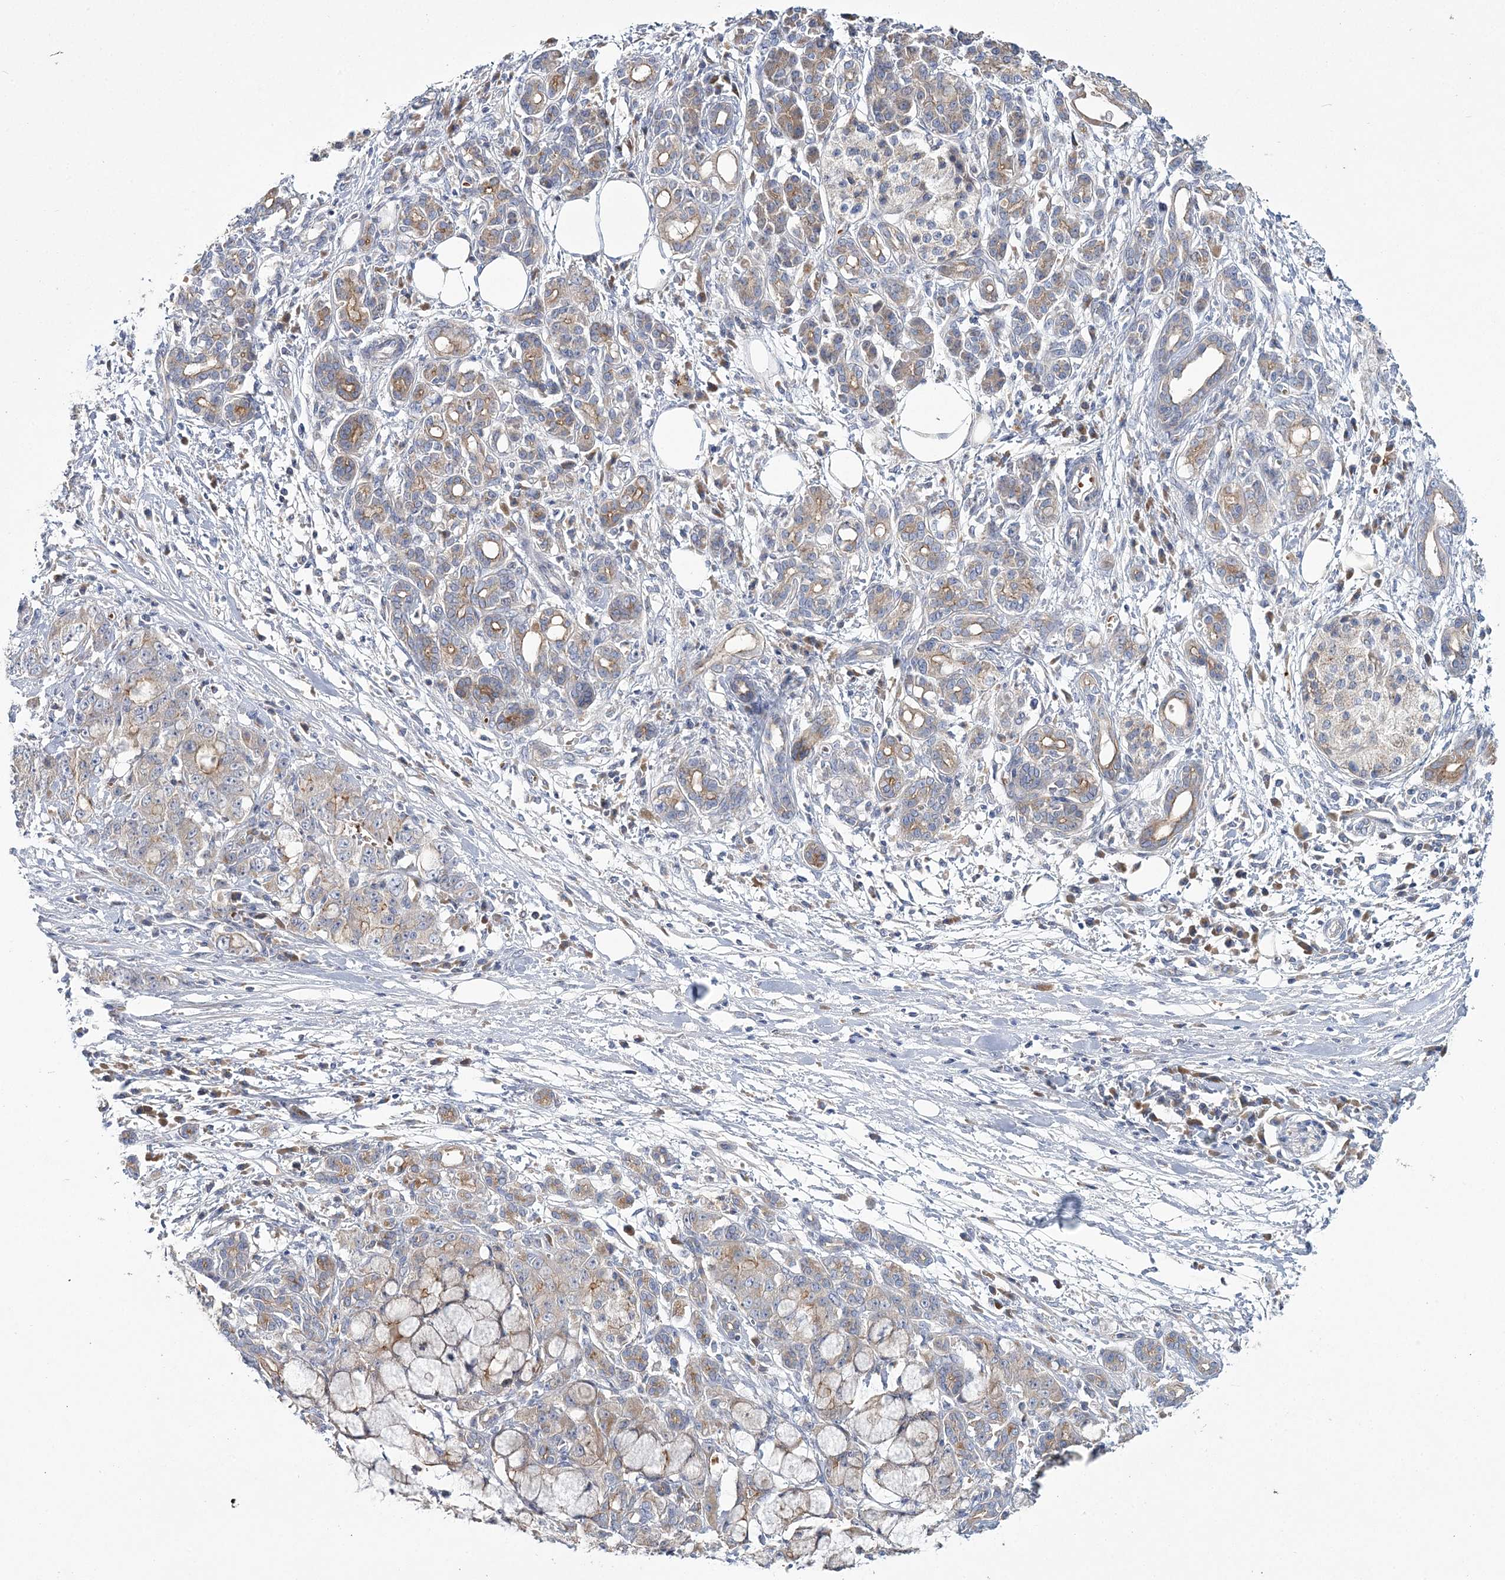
{"staining": {"intensity": "moderate", "quantity": "<25%", "location": "cytoplasmic/membranous"}, "tissue": "pancreatic cancer", "cell_type": "Tumor cells", "image_type": "cancer", "snomed": [{"axis": "morphology", "description": "Adenocarcinoma, NOS"}, {"axis": "topography", "description": "Pancreas"}], "caption": "Pancreatic cancer (adenocarcinoma) was stained to show a protein in brown. There is low levels of moderate cytoplasmic/membranous staining in about <25% of tumor cells. The staining was performed using DAB (3,3'-diaminobenzidine) to visualize the protein expression in brown, while the nuclei were stained in blue with hematoxylin (Magnification: 20x).", "gene": "ATP11B", "patient": {"sex": "female", "age": 73}}